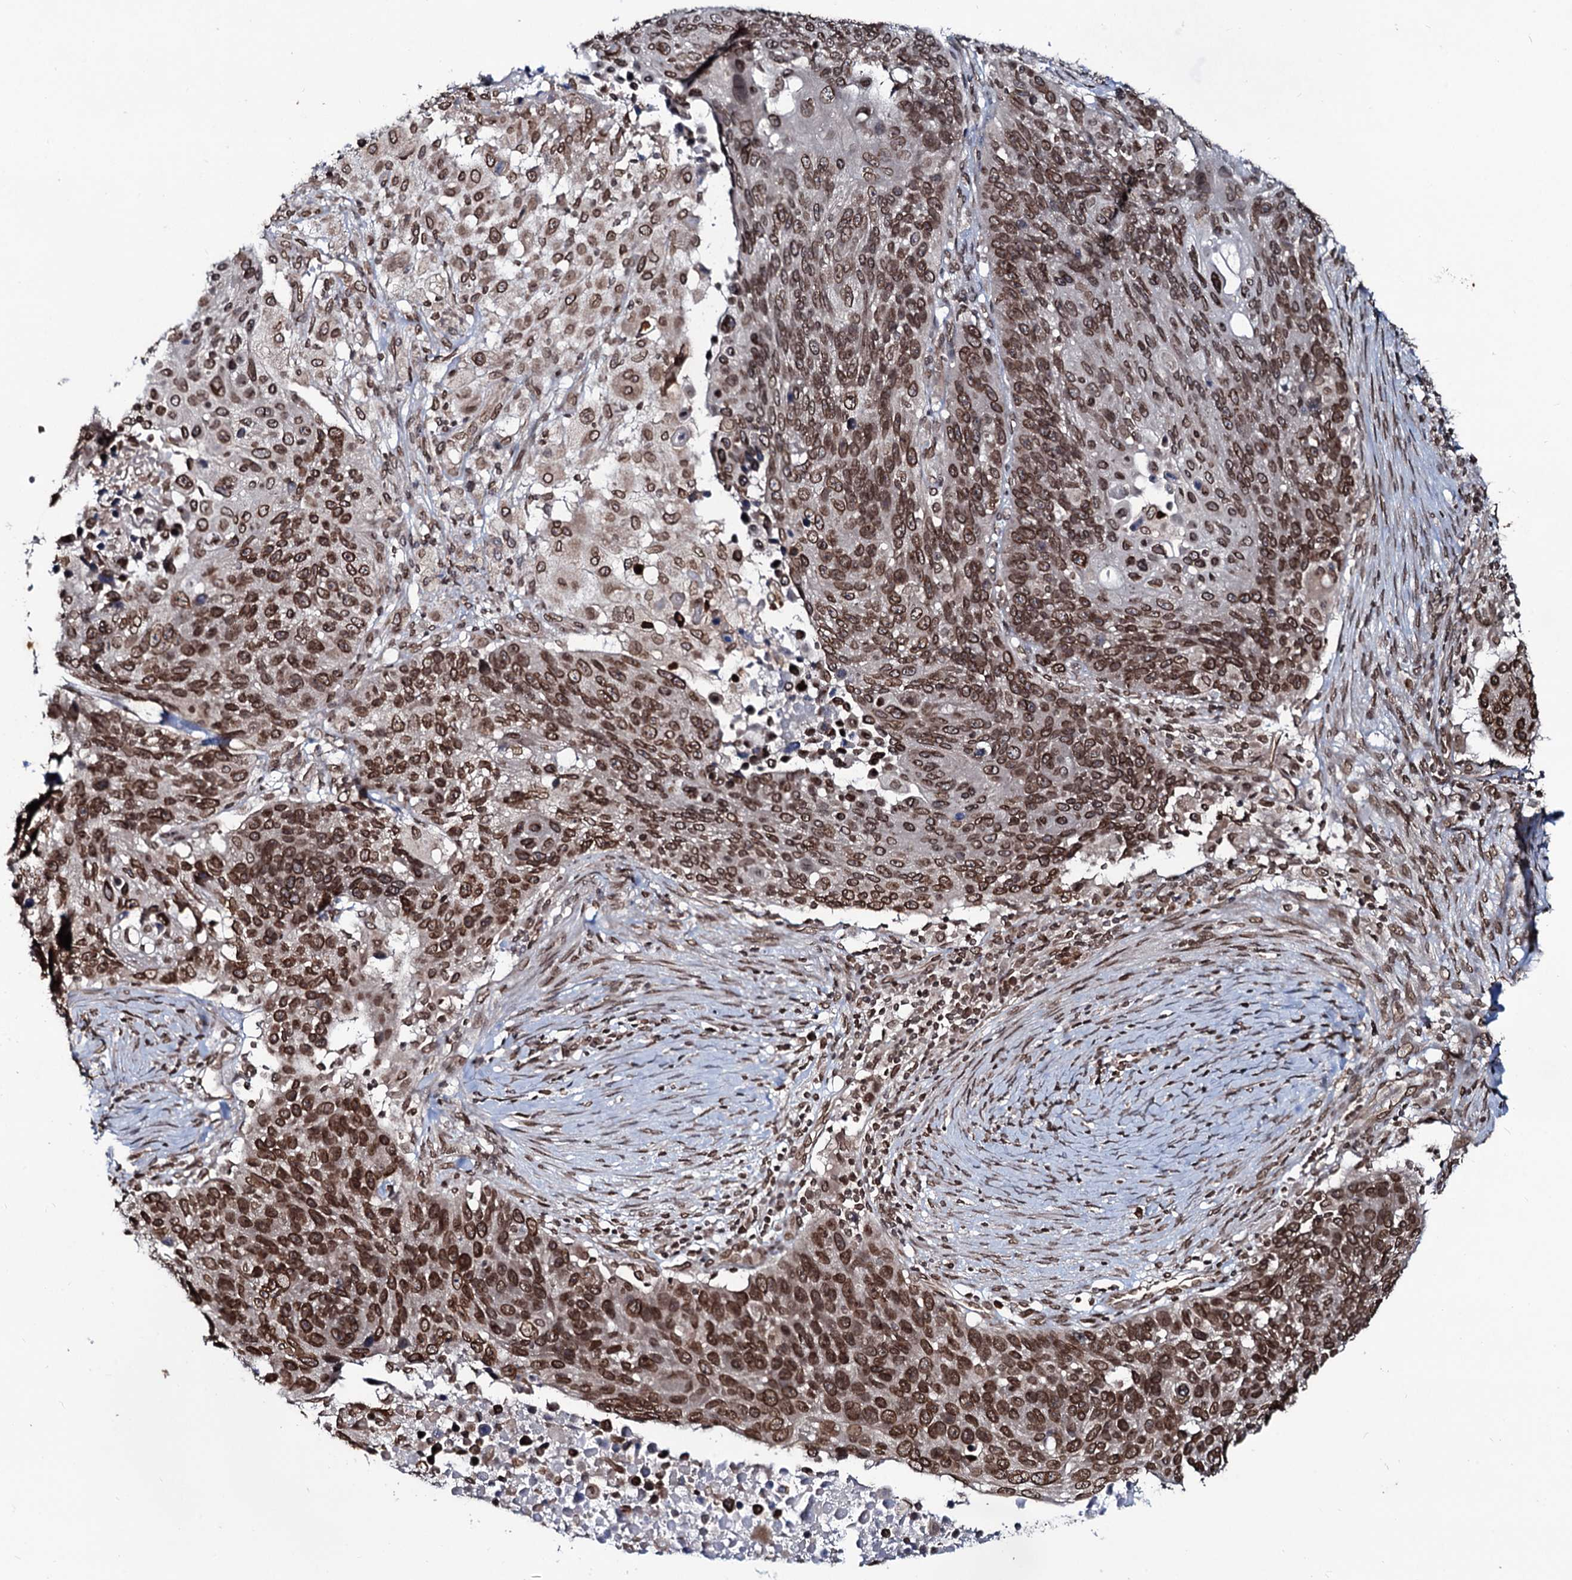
{"staining": {"intensity": "strong", "quantity": ">75%", "location": "cytoplasmic/membranous,nuclear"}, "tissue": "lung cancer", "cell_type": "Tumor cells", "image_type": "cancer", "snomed": [{"axis": "morphology", "description": "Normal tissue, NOS"}, {"axis": "morphology", "description": "Squamous cell carcinoma, NOS"}, {"axis": "topography", "description": "Lymph node"}, {"axis": "topography", "description": "Lung"}], "caption": "Lung cancer tissue demonstrates strong cytoplasmic/membranous and nuclear positivity in approximately >75% of tumor cells (brown staining indicates protein expression, while blue staining denotes nuclei).", "gene": "RNF6", "patient": {"sex": "male", "age": 66}}